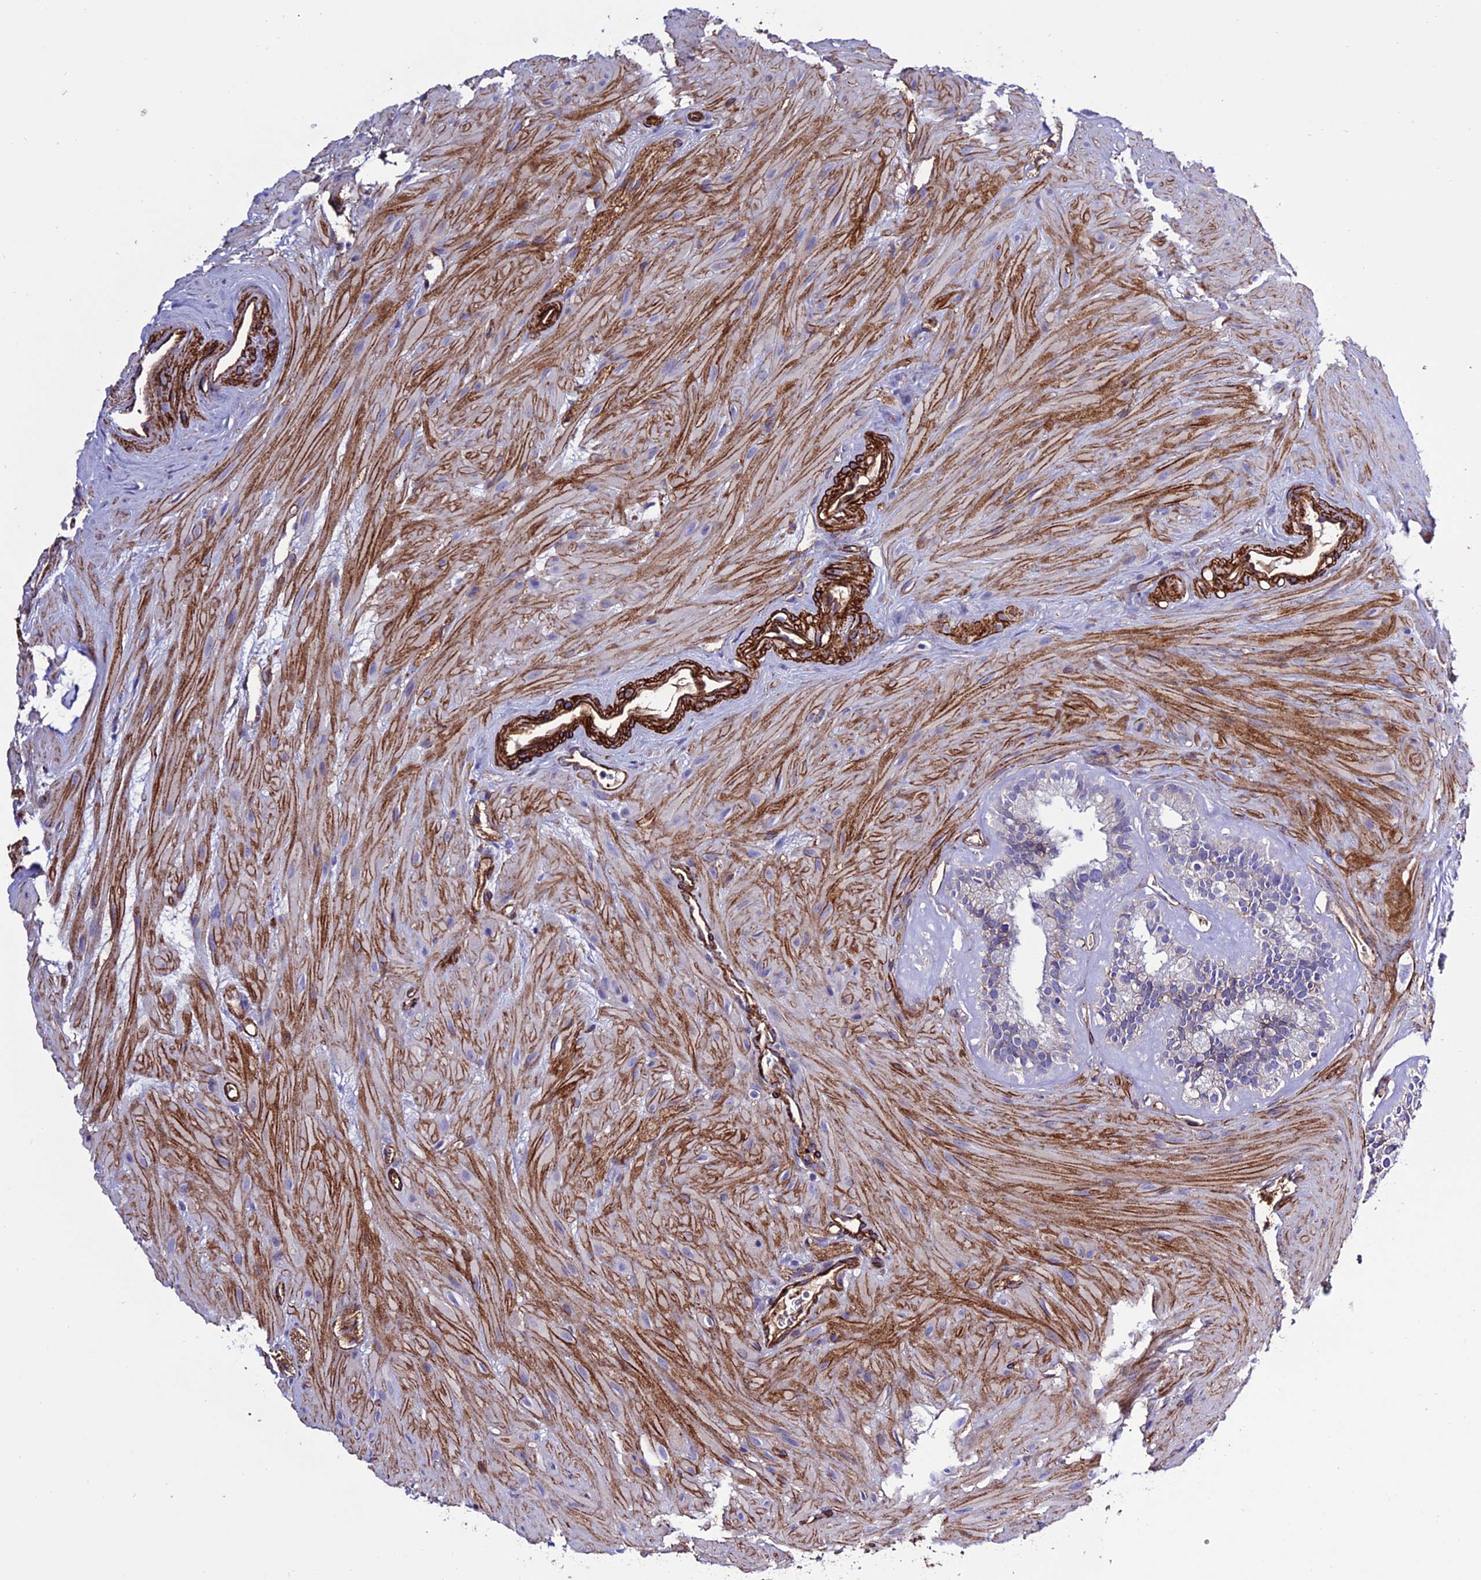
{"staining": {"intensity": "weak", "quantity": "<25%", "location": "cytoplasmic/membranous"}, "tissue": "seminal vesicle", "cell_type": "Glandular cells", "image_type": "normal", "snomed": [{"axis": "morphology", "description": "Normal tissue, NOS"}, {"axis": "topography", "description": "Prostate"}, {"axis": "topography", "description": "Seminal veicle"}], "caption": "Glandular cells show no significant staining in normal seminal vesicle. (DAB IHC visualized using brightfield microscopy, high magnification).", "gene": "REX1BD", "patient": {"sex": "male", "age": 59}}